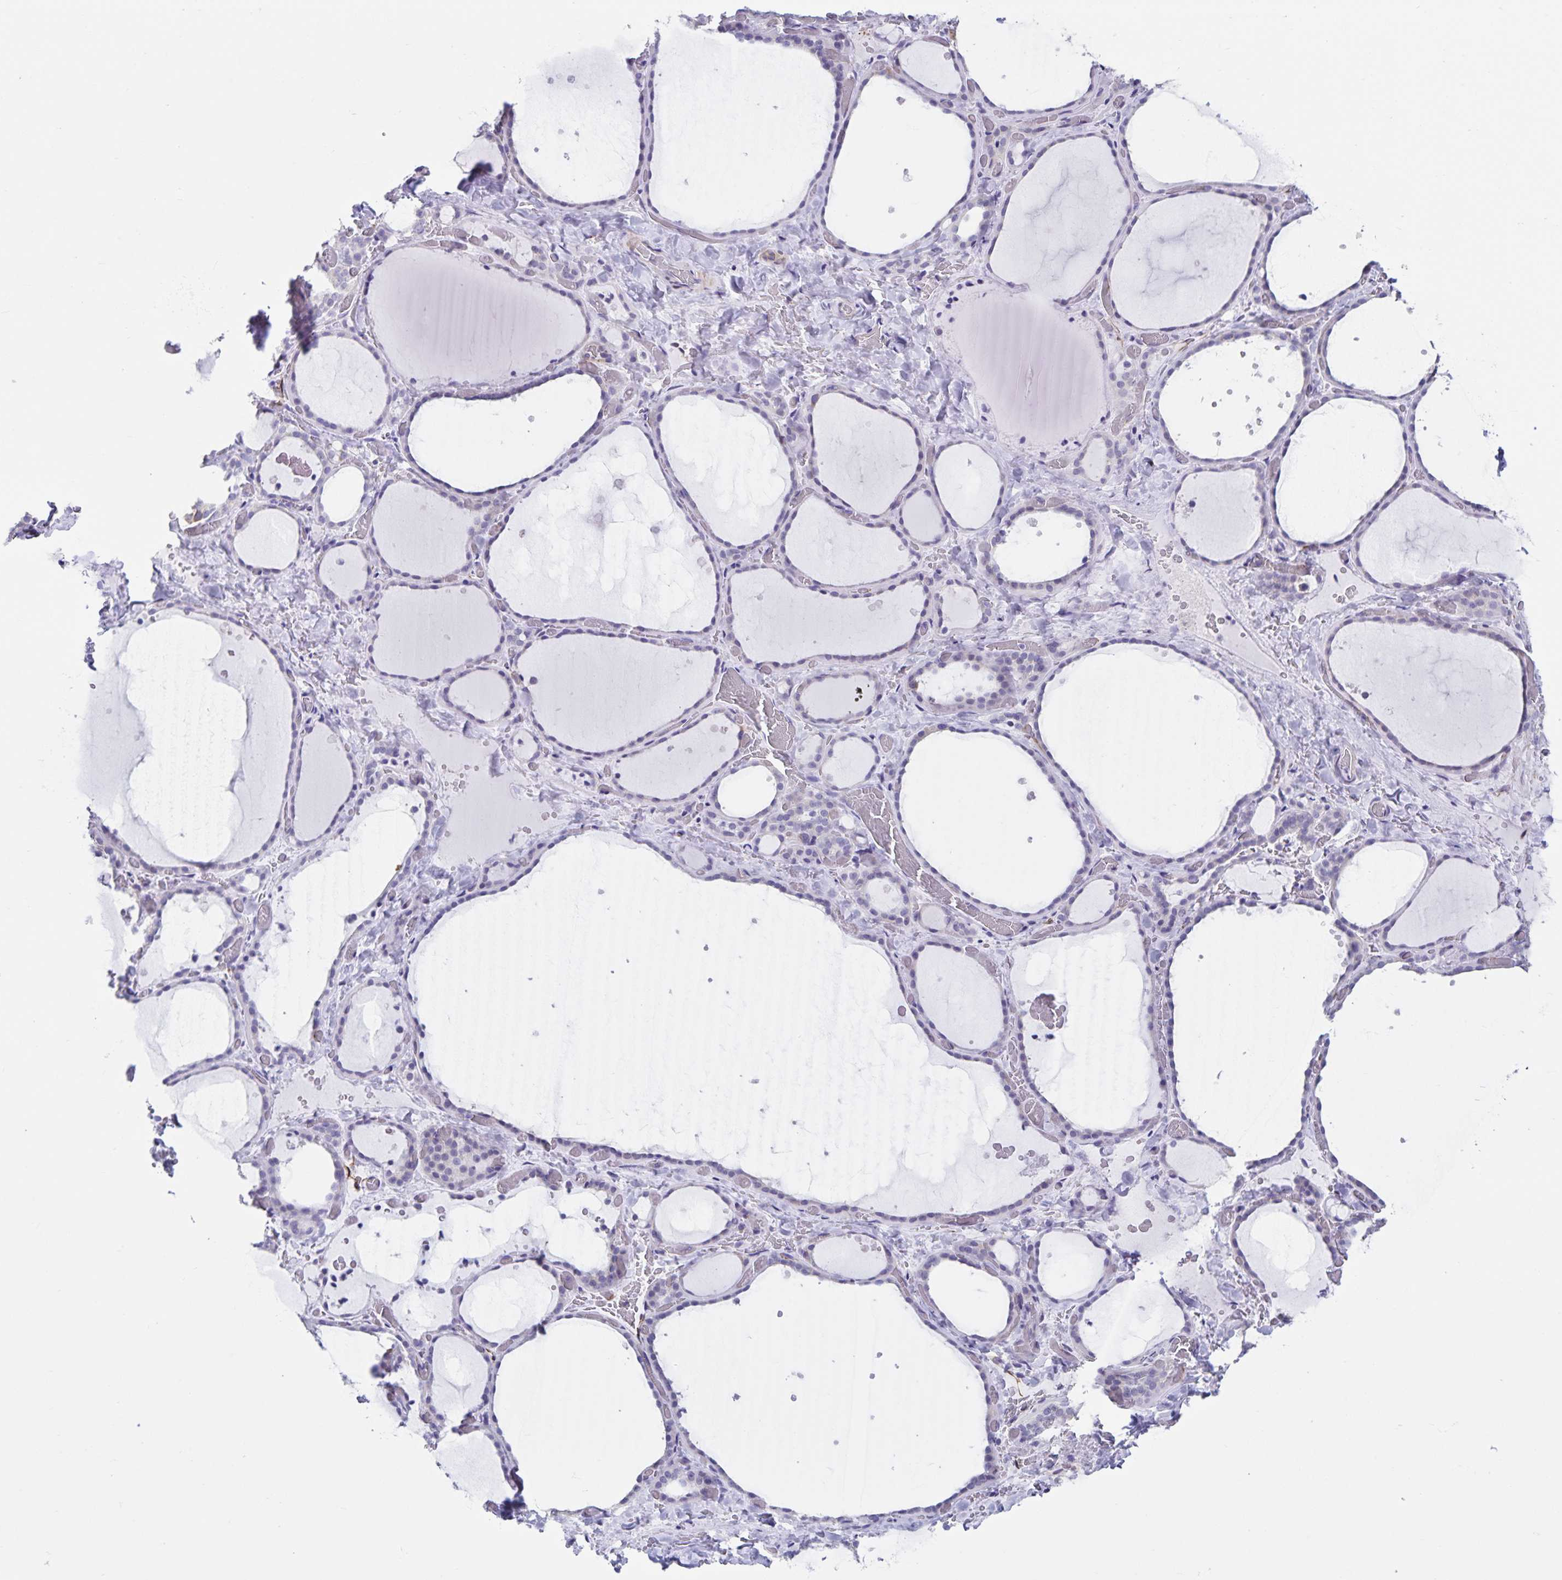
{"staining": {"intensity": "negative", "quantity": "none", "location": "none"}, "tissue": "thyroid gland", "cell_type": "Glandular cells", "image_type": "normal", "snomed": [{"axis": "morphology", "description": "Normal tissue, NOS"}, {"axis": "topography", "description": "Thyroid gland"}], "caption": "Immunohistochemistry micrograph of normal human thyroid gland stained for a protein (brown), which reveals no positivity in glandular cells.", "gene": "SYNM", "patient": {"sex": "female", "age": 36}}